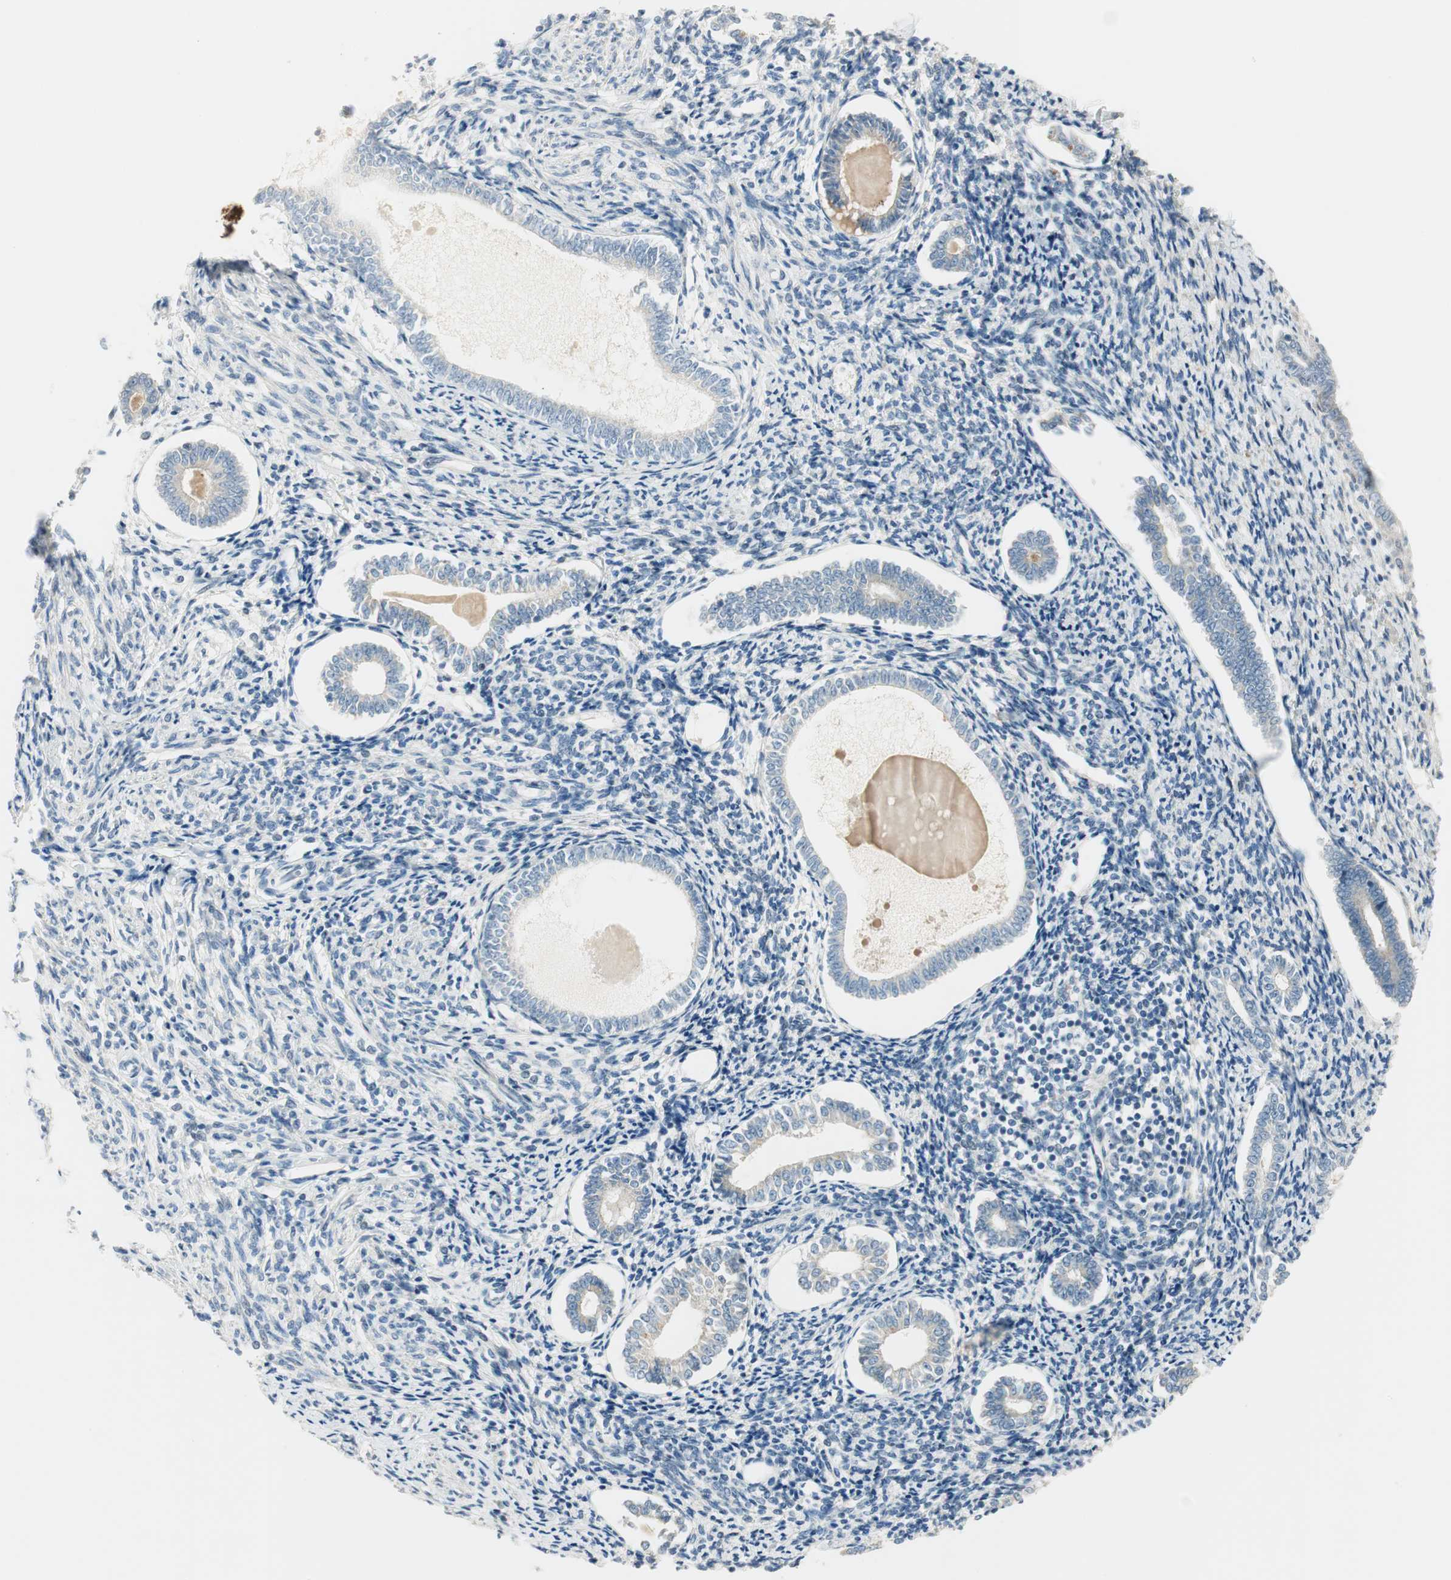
{"staining": {"intensity": "negative", "quantity": "none", "location": "none"}, "tissue": "endometrium", "cell_type": "Cells in endometrial stroma", "image_type": "normal", "snomed": [{"axis": "morphology", "description": "Normal tissue, NOS"}, {"axis": "topography", "description": "Endometrium"}], "caption": "Micrograph shows no protein staining in cells in endometrial stroma of normal endometrium. The staining is performed using DAB brown chromogen with nuclei counter-stained in using hematoxylin.", "gene": "PCDHB15", "patient": {"sex": "female", "age": 71}}